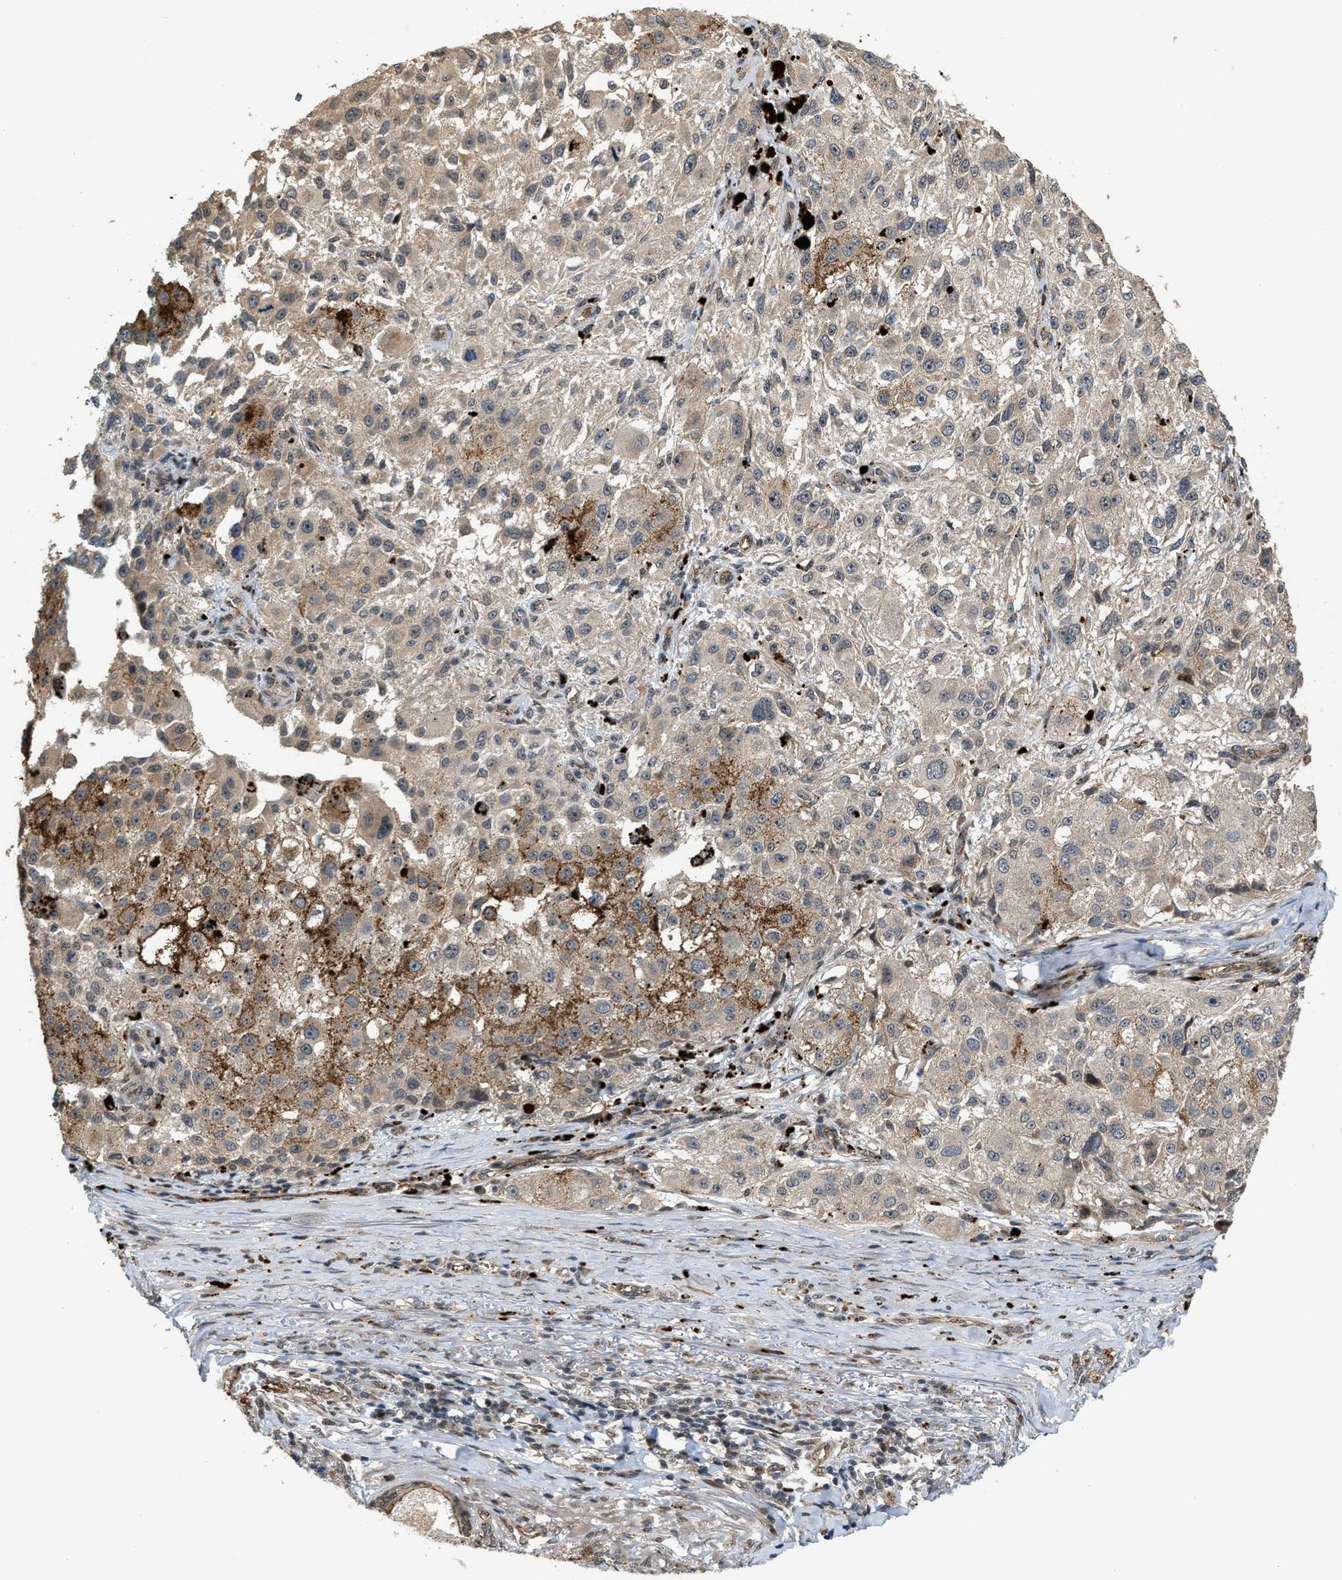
{"staining": {"intensity": "weak", "quantity": ">75%", "location": "cytoplasmic/membranous"}, "tissue": "melanoma", "cell_type": "Tumor cells", "image_type": "cancer", "snomed": [{"axis": "morphology", "description": "Necrosis, NOS"}, {"axis": "morphology", "description": "Malignant melanoma, NOS"}, {"axis": "topography", "description": "Skin"}], "caption": "A high-resolution histopathology image shows immunohistochemistry staining of melanoma, which displays weak cytoplasmic/membranous staining in approximately >75% of tumor cells.", "gene": "DPF2", "patient": {"sex": "female", "age": 87}}